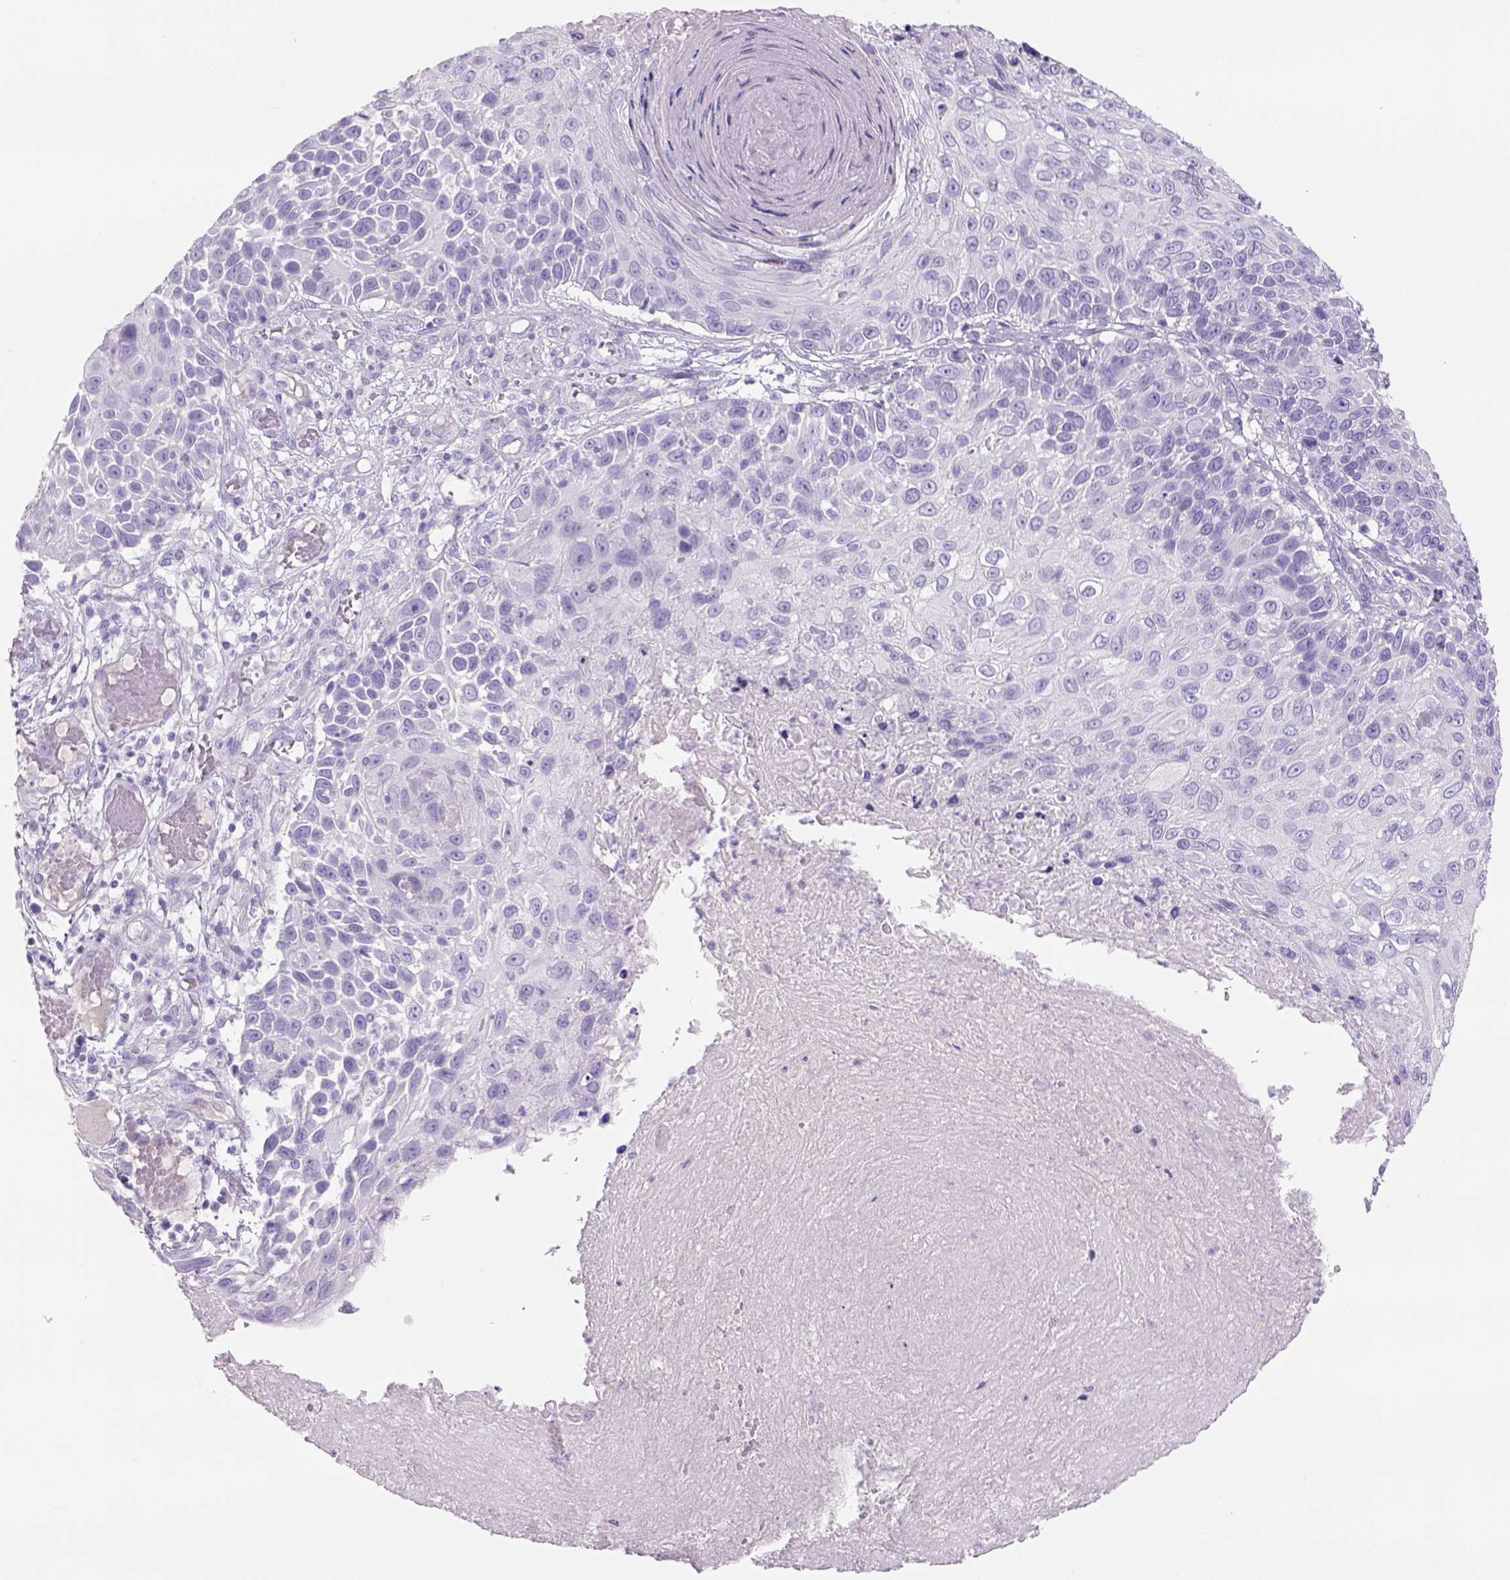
{"staining": {"intensity": "negative", "quantity": "none", "location": "none"}, "tissue": "skin cancer", "cell_type": "Tumor cells", "image_type": "cancer", "snomed": [{"axis": "morphology", "description": "Squamous cell carcinoma, NOS"}, {"axis": "topography", "description": "Skin"}], "caption": "DAB (3,3'-diaminobenzidine) immunohistochemical staining of human skin cancer (squamous cell carcinoma) reveals no significant positivity in tumor cells. The staining is performed using DAB brown chromogen with nuclei counter-stained in using hematoxylin.", "gene": "TENM4", "patient": {"sex": "male", "age": 92}}